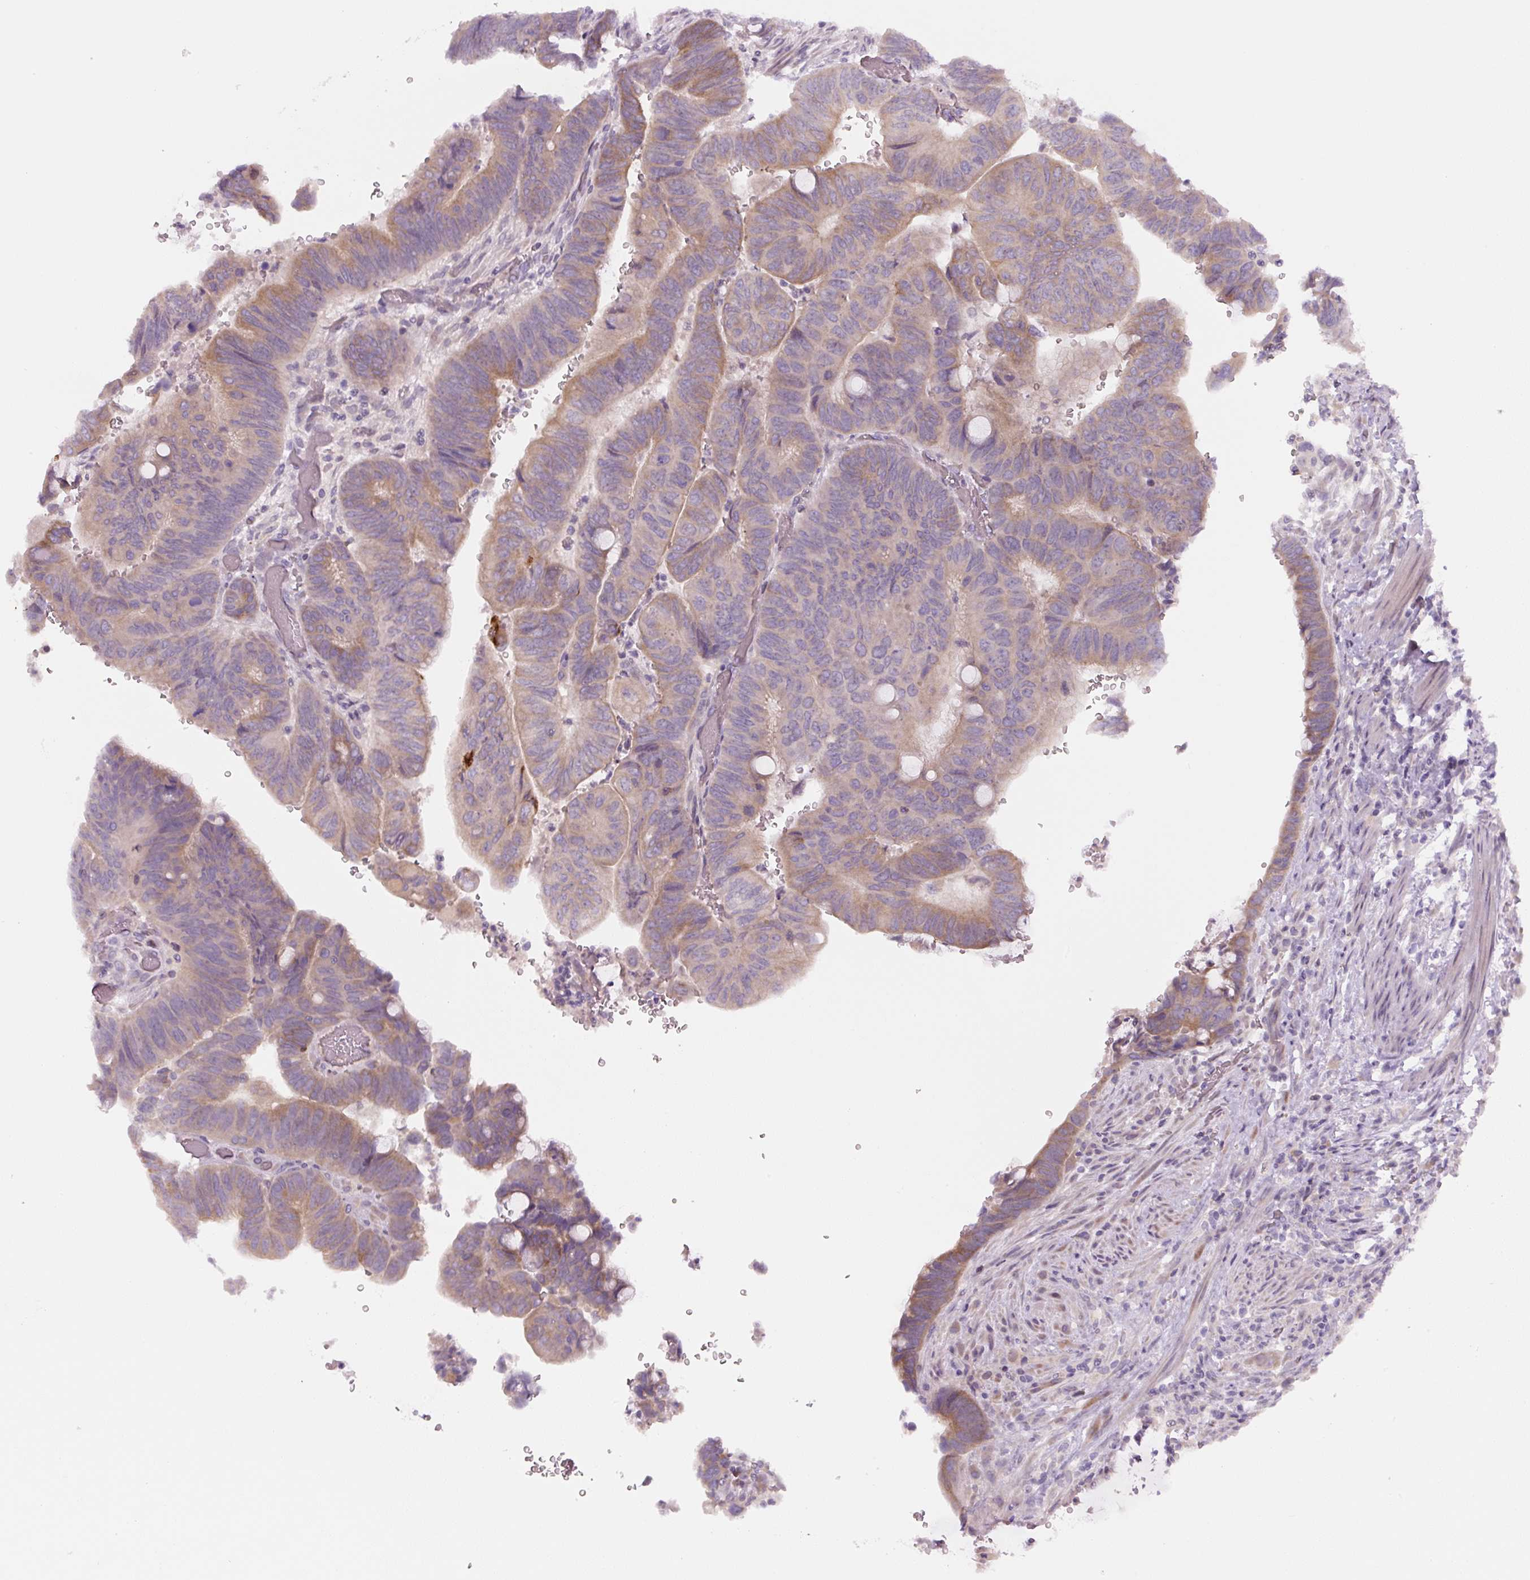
{"staining": {"intensity": "moderate", "quantity": ">75%", "location": "cytoplasmic/membranous"}, "tissue": "colorectal cancer", "cell_type": "Tumor cells", "image_type": "cancer", "snomed": [{"axis": "morphology", "description": "Normal tissue, NOS"}, {"axis": "morphology", "description": "Adenocarcinoma, NOS"}, {"axis": "topography", "description": "Rectum"}, {"axis": "topography", "description": "Peripheral nerve tissue"}], "caption": "Human colorectal adenocarcinoma stained with a protein marker reveals moderate staining in tumor cells.", "gene": "YIF1B", "patient": {"sex": "male", "age": 92}}